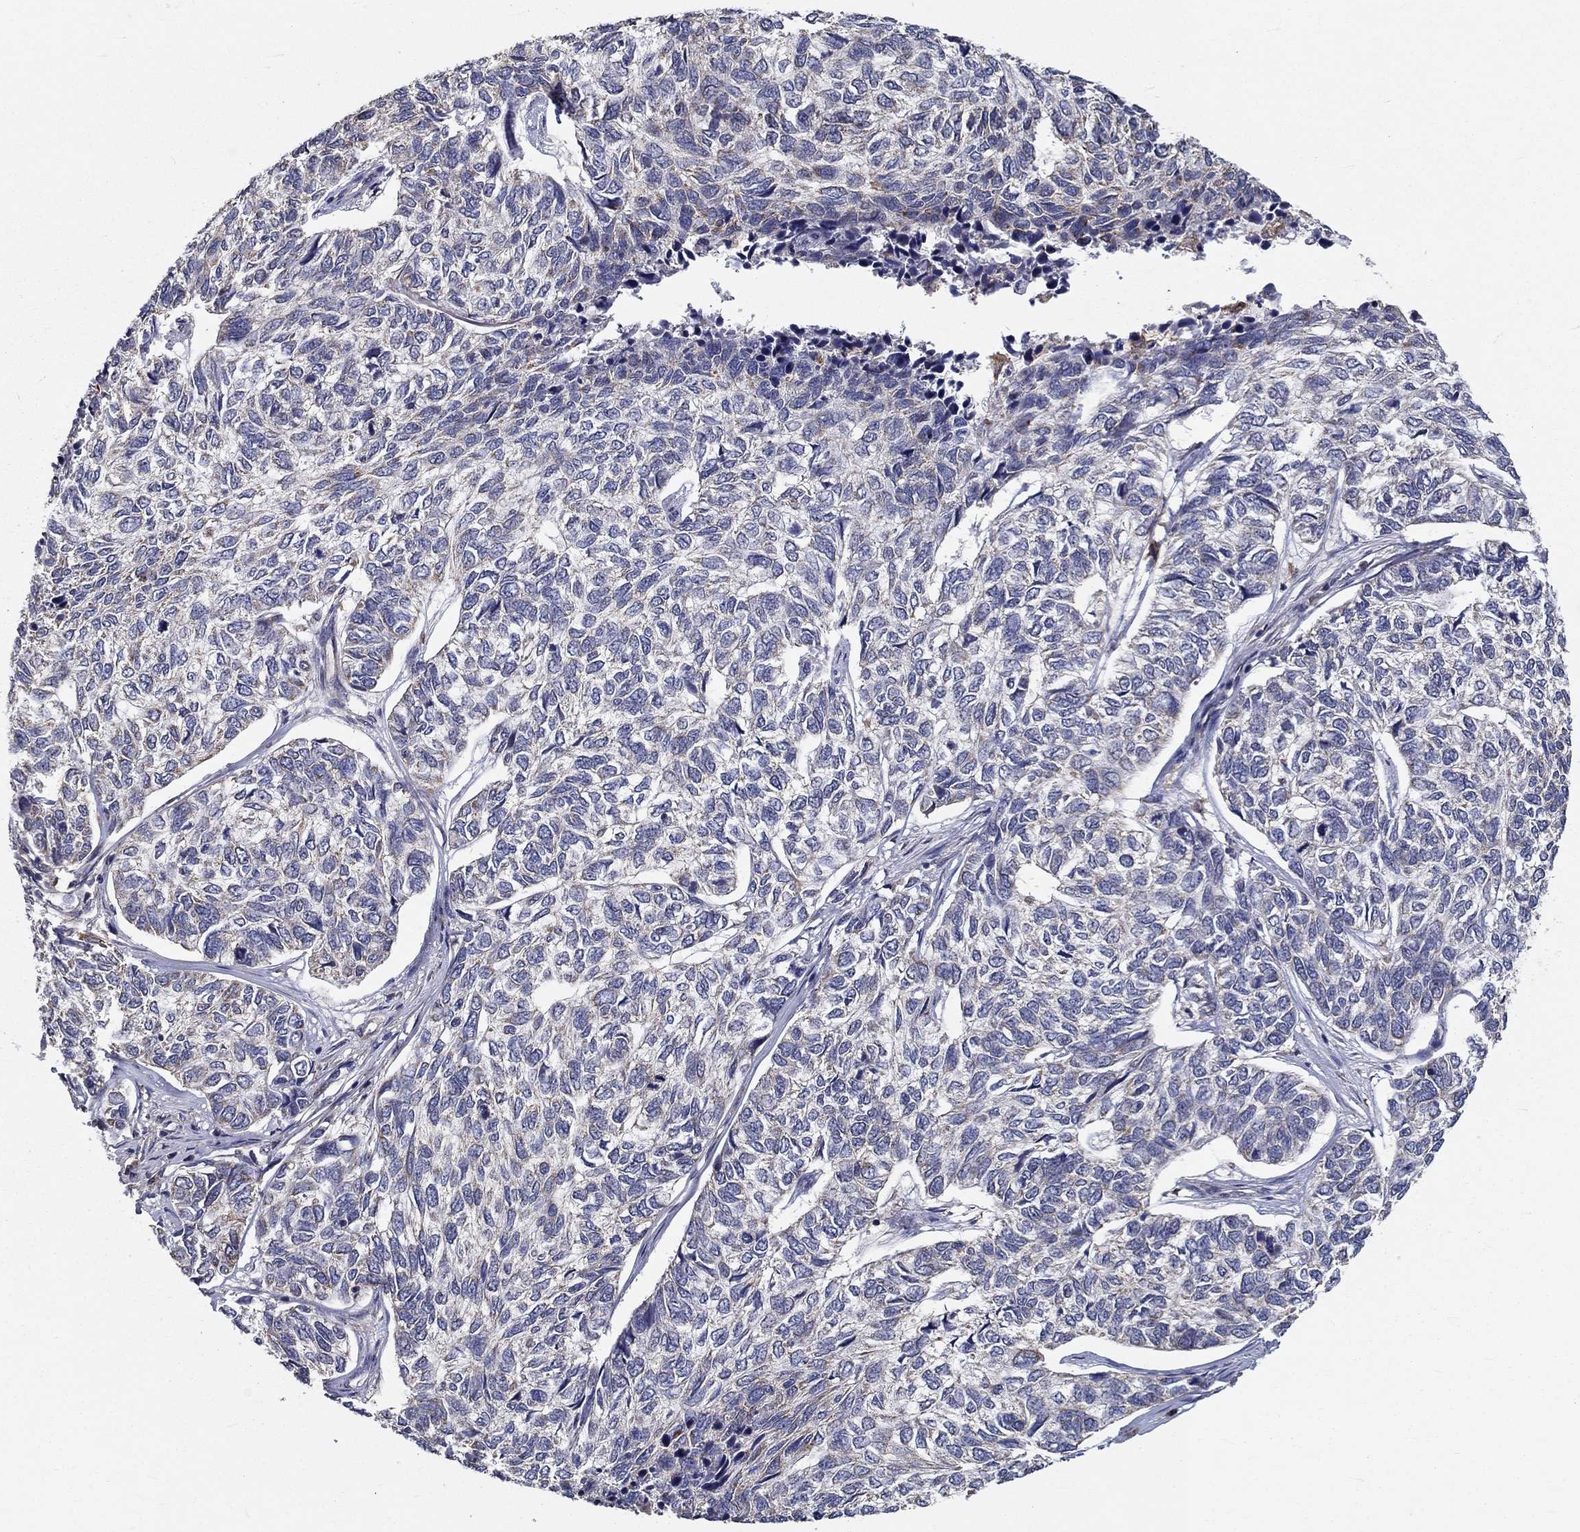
{"staining": {"intensity": "negative", "quantity": "none", "location": "none"}, "tissue": "skin cancer", "cell_type": "Tumor cells", "image_type": "cancer", "snomed": [{"axis": "morphology", "description": "Basal cell carcinoma"}, {"axis": "topography", "description": "Skin"}], "caption": "The micrograph reveals no staining of tumor cells in skin cancer.", "gene": "ALDH4A1", "patient": {"sex": "female", "age": 65}}